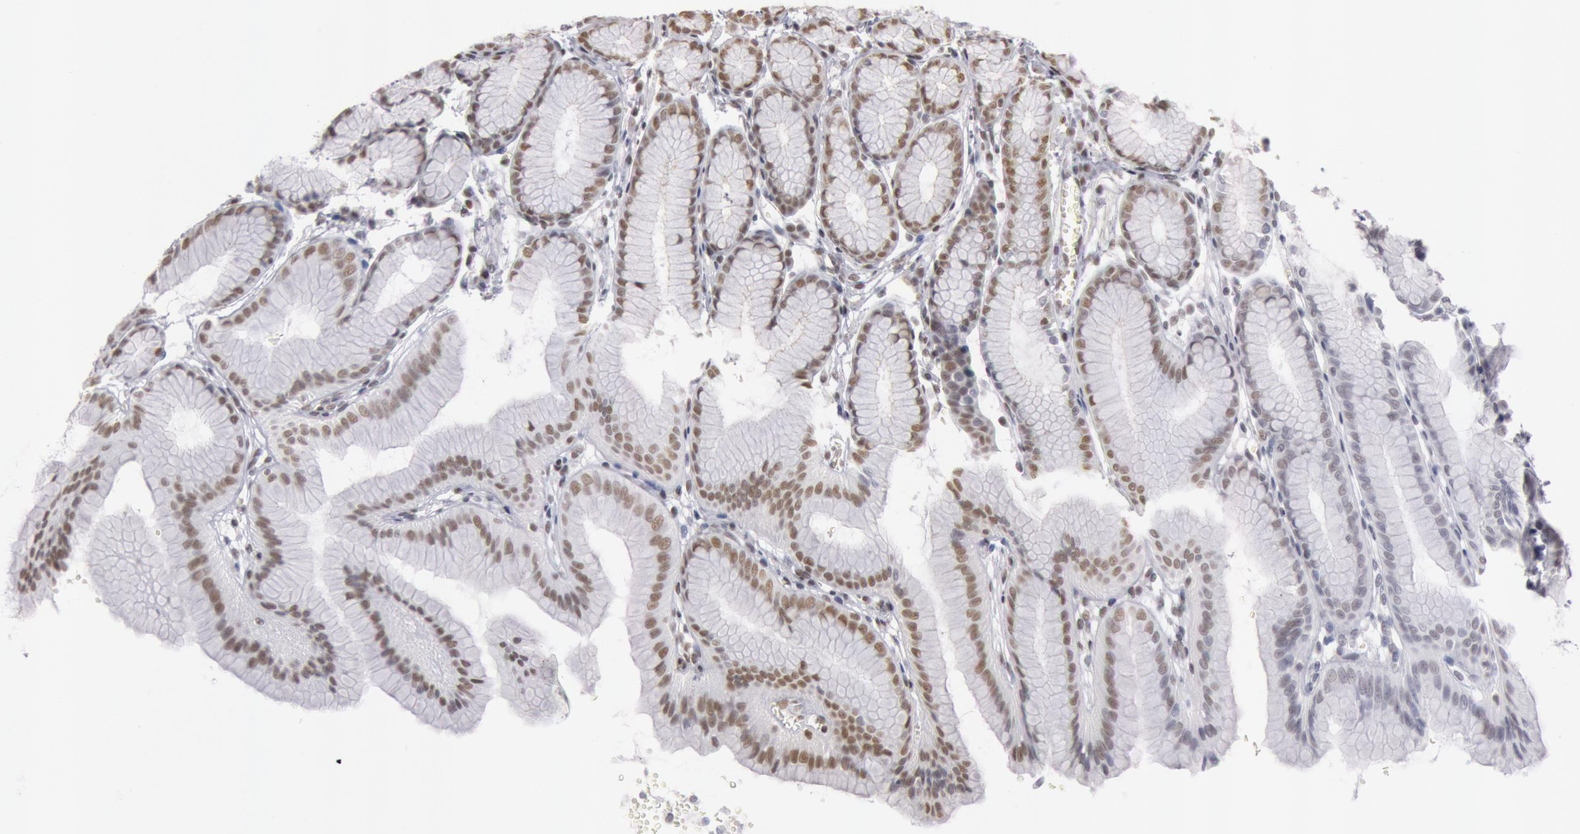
{"staining": {"intensity": "moderate", "quantity": "25%-75%", "location": "nuclear"}, "tissue": "stomach", "cell_type": "Glandular cells", "image_type": "normal", "snomed": [{"axis": "morphology", "description": "Normal tissue, NOS"}, {"axis": "topography", "description": "Stomach"}], "caption": "The histopathology image exhibits immunohistochemical staining of benign stomach. There is moderate nuclear expression is present in approximately 25%-75% of glandular cells.", "gene": "ESS2", "patient": {"sex": "male", "age": 42}}